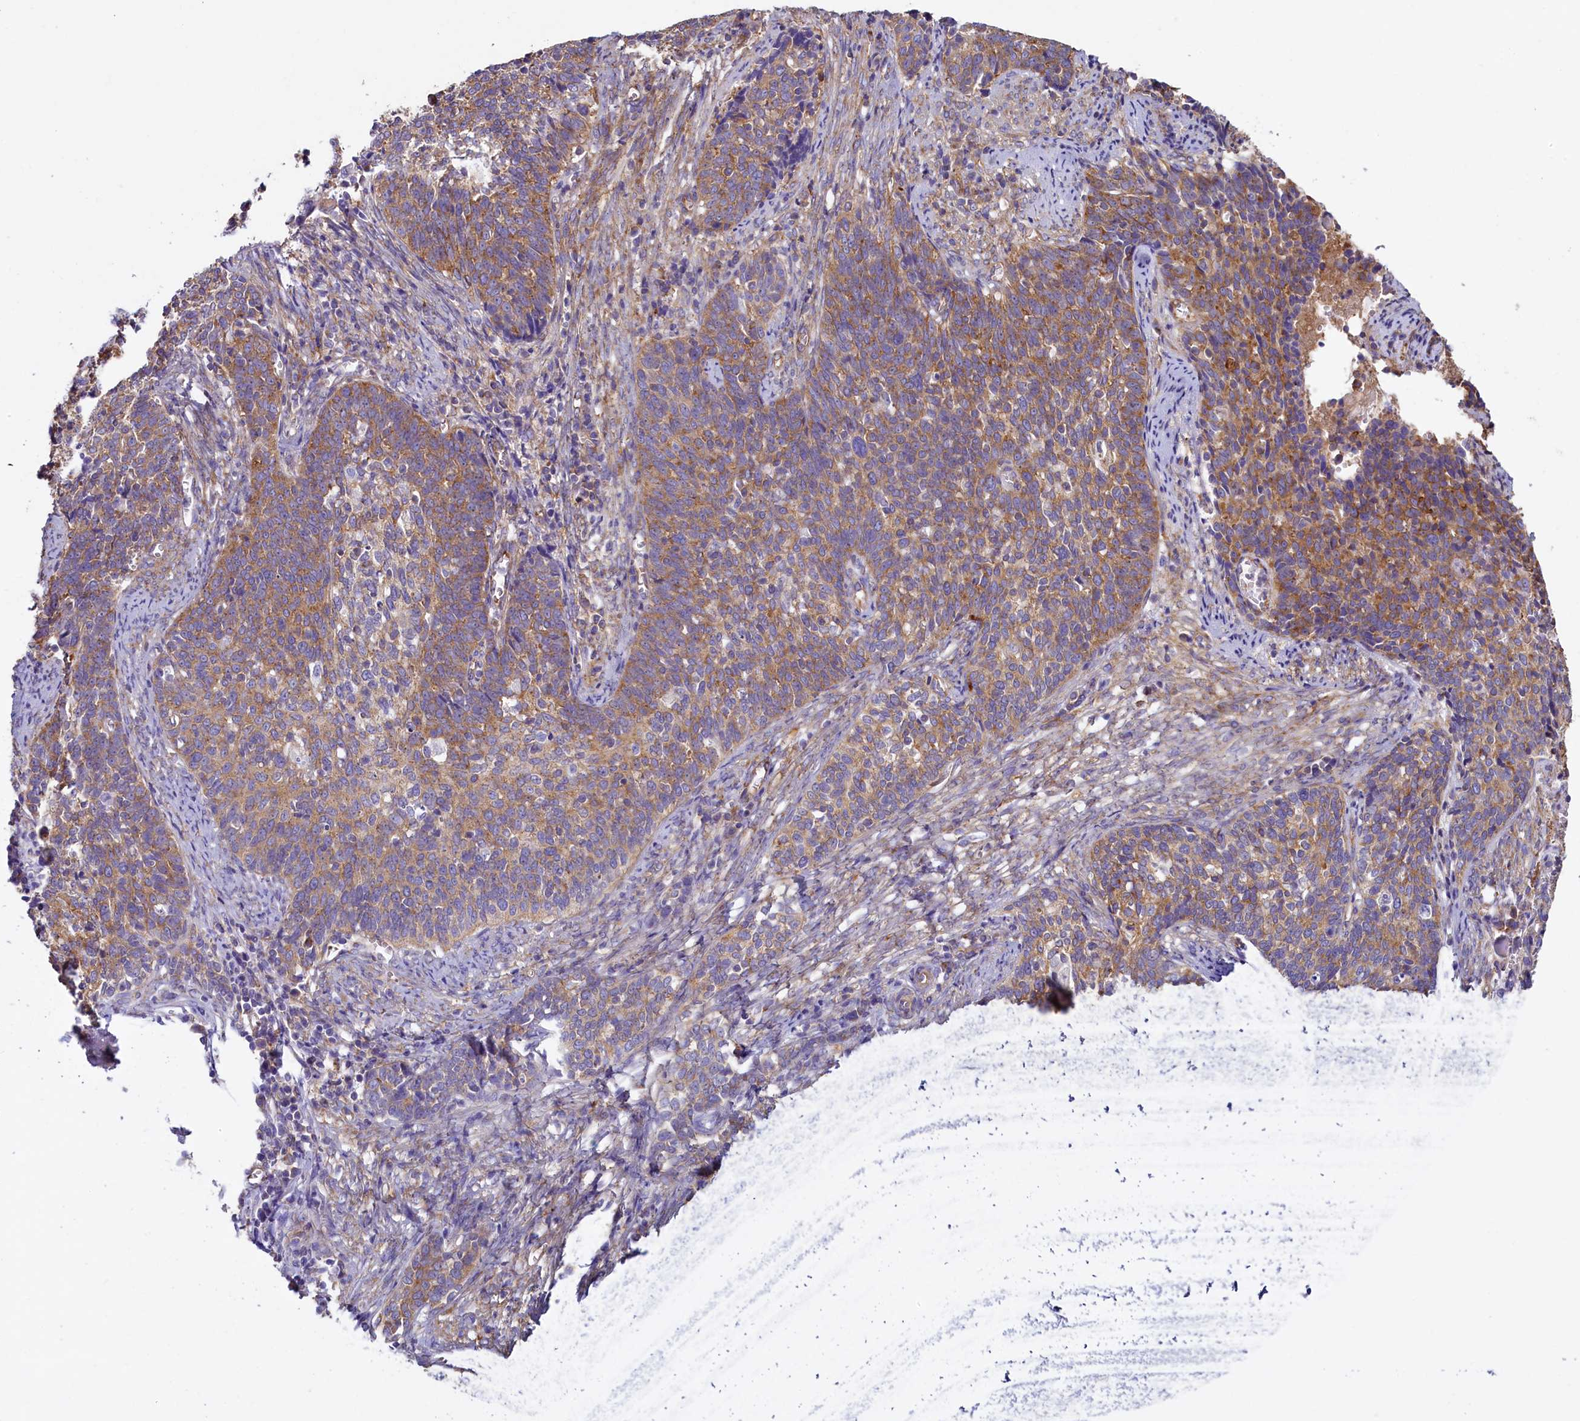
{"staining": {"intensity": "moderate", "quantity": ">75%", "location": "cytoplasmic/membranous"}, "tissue": "cervical cancer", "cell_type": "Tumor cells", "image_type": "cancer", "snomed": [{"axis": "morphology", "description": "Squamous cell carcinoma, NOS"}, {"axis": "topography", "description": "Cervix"}], "caption": "The micrograph exhibits immunohistochemical staining of squamous cell carcinoma (cervical). There is moderate cytoplasmic/membranous expression is appreciated in approximately >75% of tumor cells. The protein is stained brown, and the nuclei are stained in blue (DAB (3,3'-diaminobenzidine) IHC with brightfield microscopy, high magnification).", "gene": "GPR21", "patient": {"sex": "female", "age": 39}}